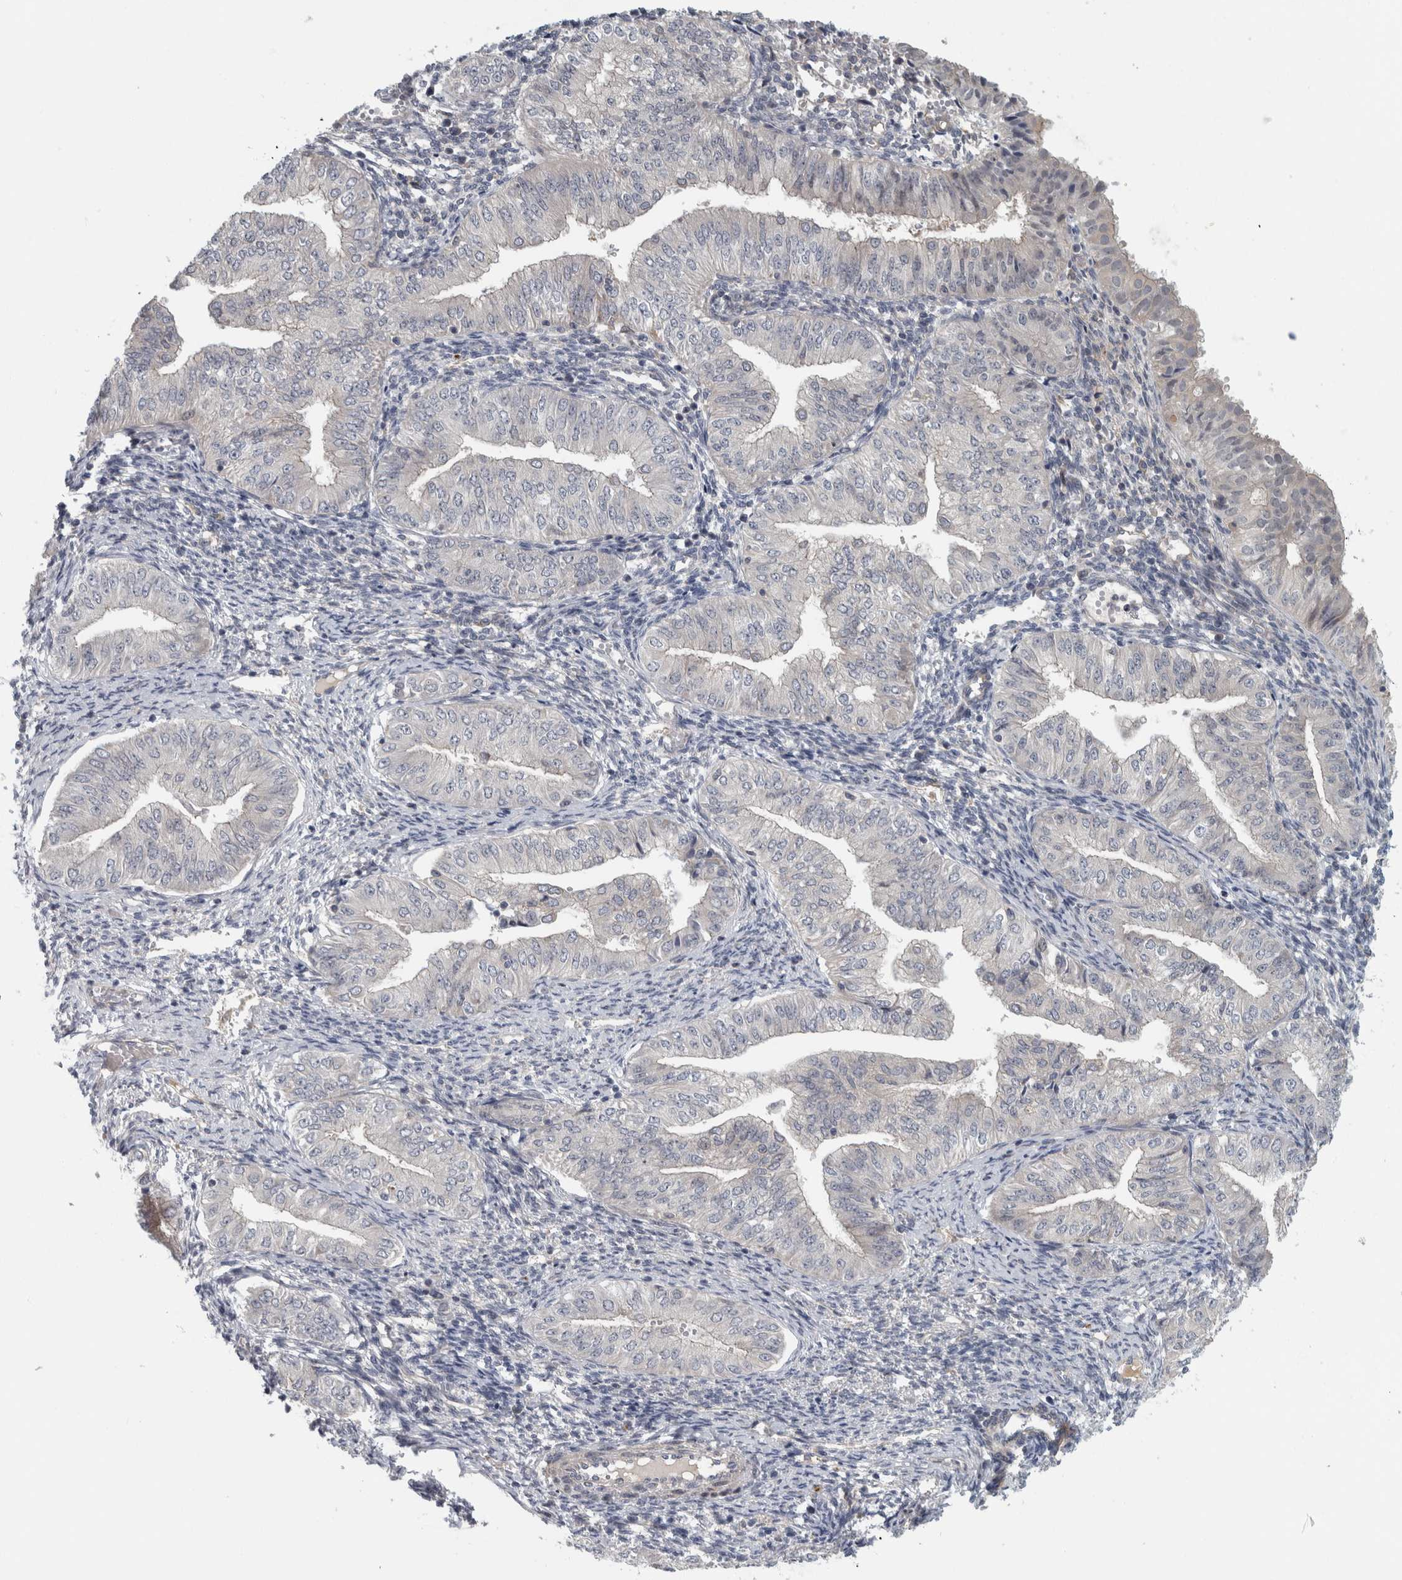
{"staining": {"intensity": "negative", "quantity": "none", "location": "none"}, "tissue": "endometrial cancer", "cell_type": "Tumor cells", "image_type": "cancer", "snomed": [{"axis": "morphology", "description": "Normal tissue, NOS"}, {"axis": "morphology", "description": "Adenocarcinoma, NOS"}, {"axis": "topography", "description": "Endometrium"}], "caption": "Tumor cells are negative for protein expression in human adenocarcinoma (endometrial).", "gene": "ZNF804B", "patient": {"sex": "female", "age": 53}}